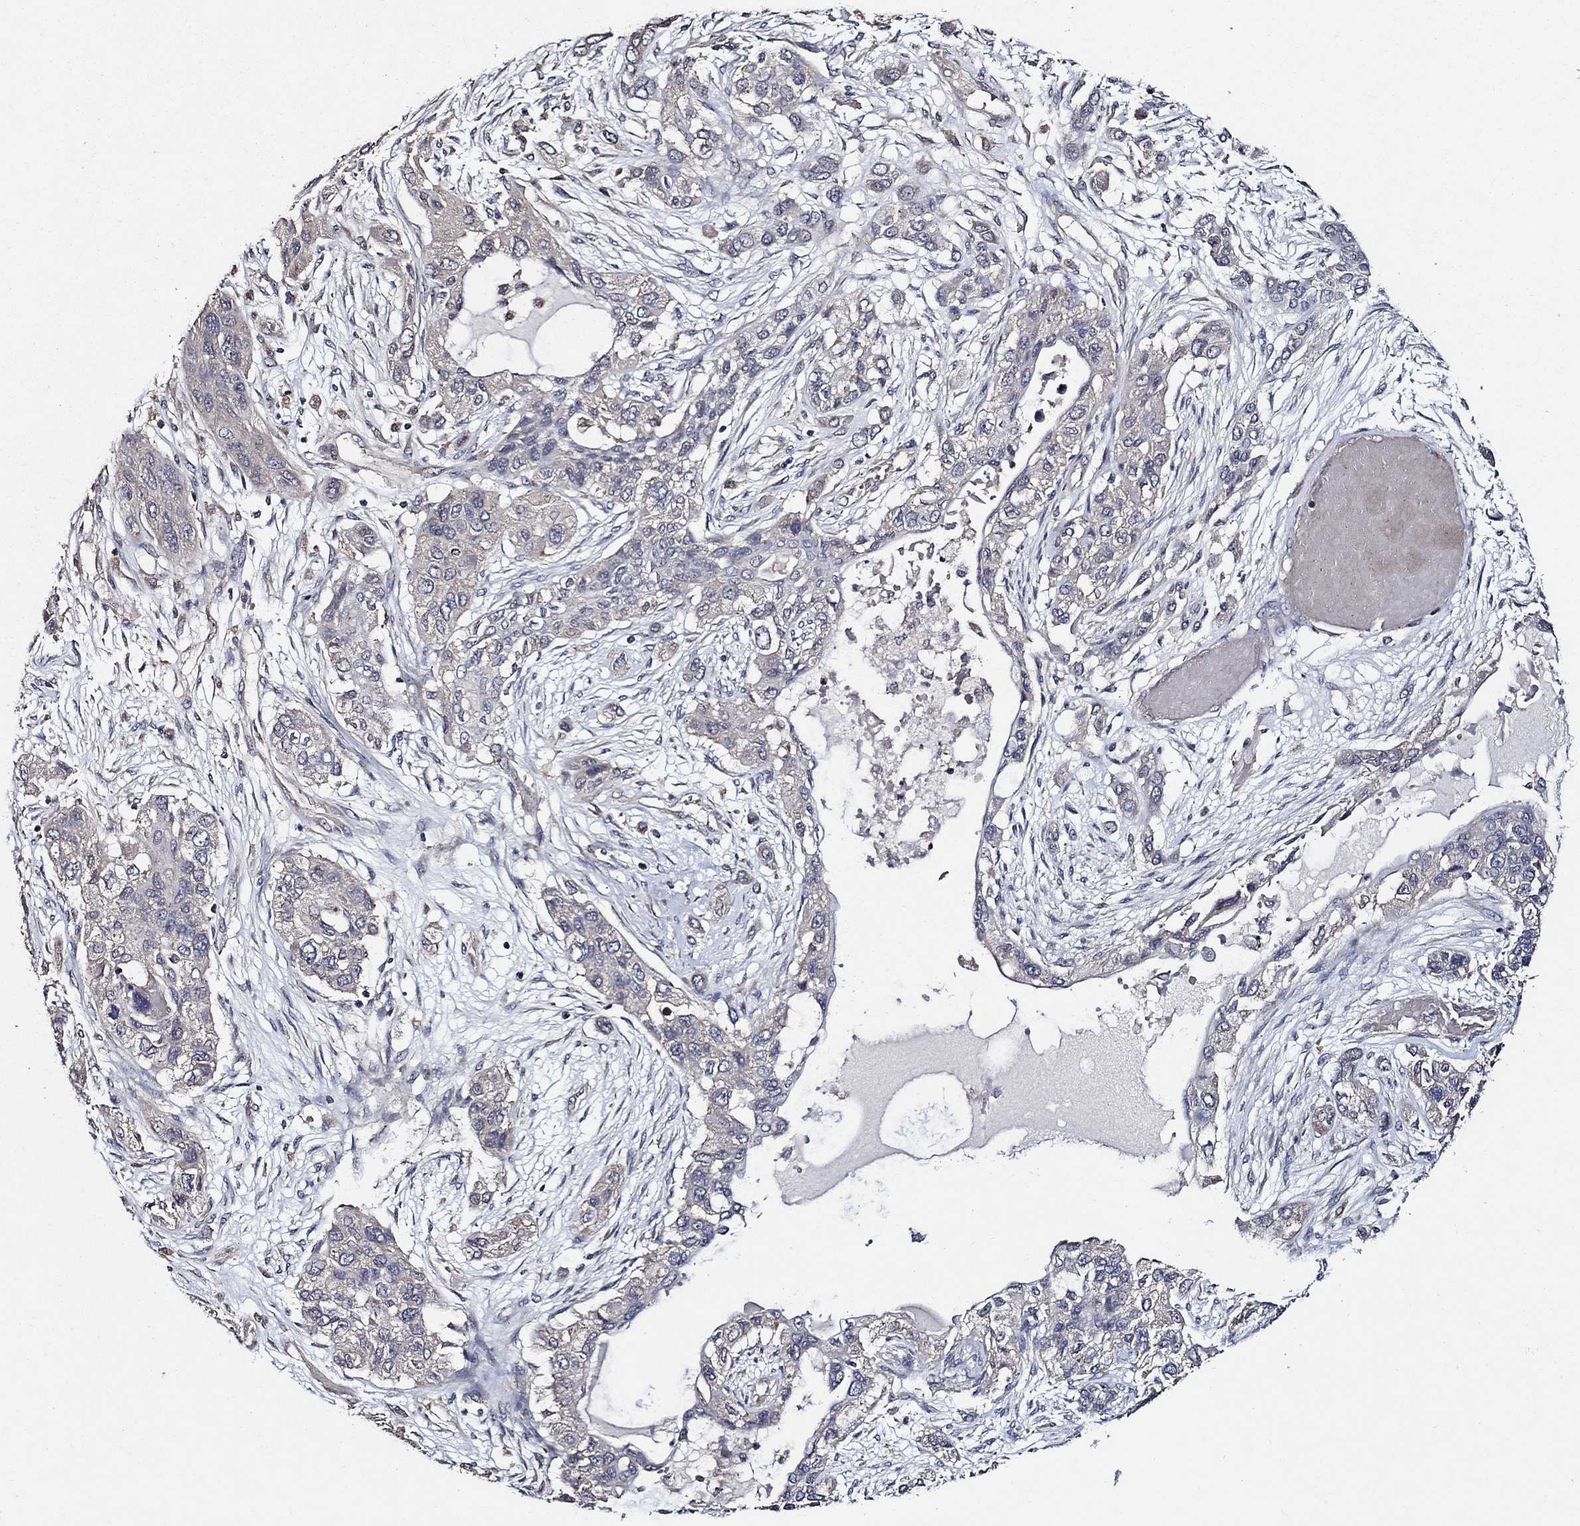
{"staining": {"intensity": "negative", "quantity": "none", "location": "none"}, "tissue": "lung cancer", "cell_type": "Tumor cells", "image_type": "cancer", "snomed": [{"axis": "morphology", "description": "Squamous cell carcinoma, NOS"}, {"axis": "topography", "description": "Lung"}], "caption": "DAB immunohistochemical staining of lung cancer shows no significant expression in tumor cells.", "gene": "HAP1", "patient": {"sex": "female", "age": 70}}